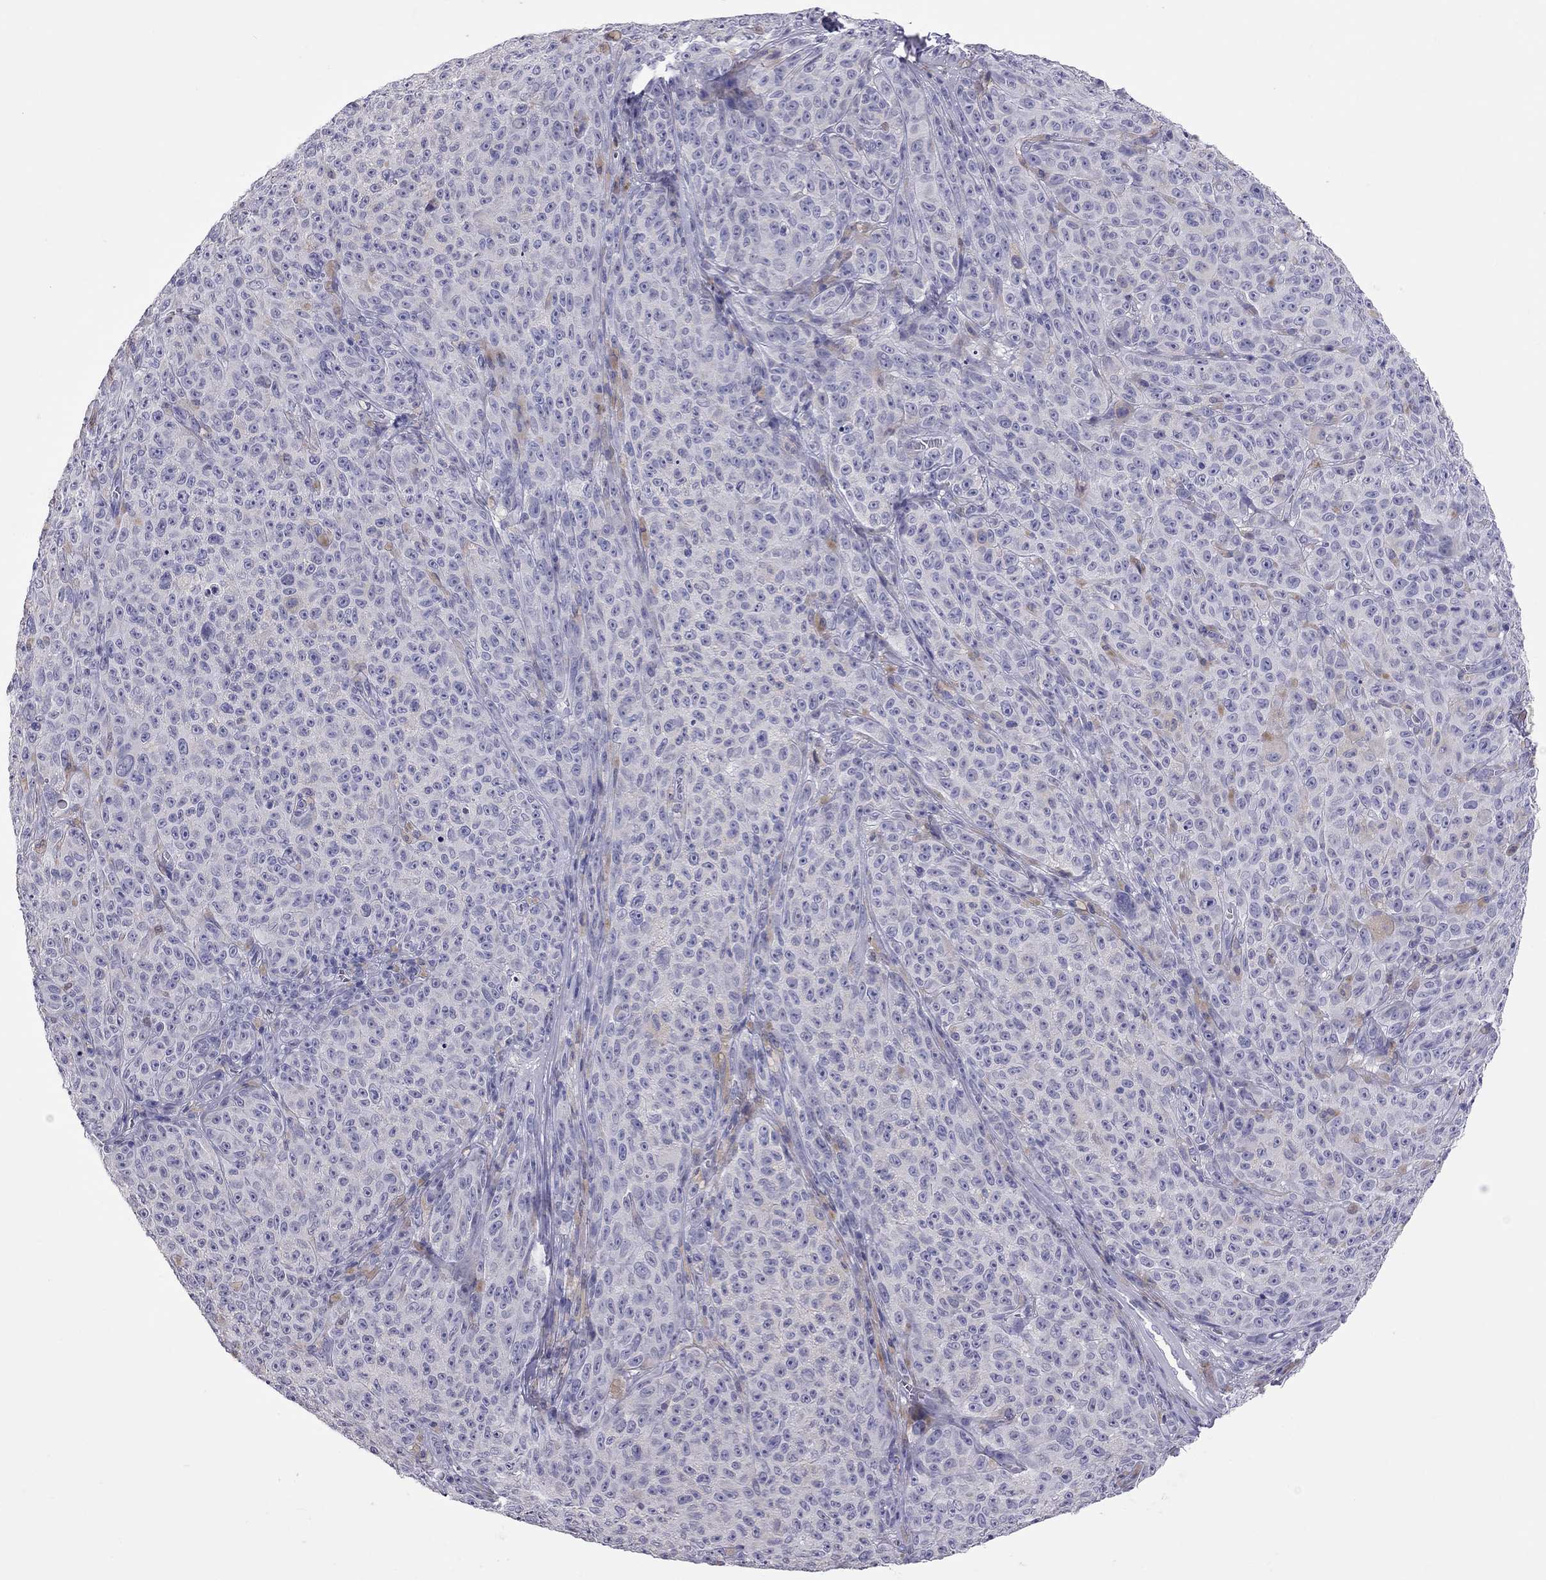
{"staining": {"intensity": "negative", "quantity": "none", "location": "none"}, "tissue": "melanoma", "cell_type": "Tumor cells", "image_type": "cancer", "snomed": [{"axis": "morphology", "description": "Malignant melanoma, NOS"}, {"axis": "topography", "description": "Skin"}], "caption": "IHC photomicrograph of neoplastic tissue: melanoma stained with DAB shows no significant protein staining in tumor cells.", "gene": "PPP1R3A", "patient": {"sex": "female", "age": 82}}